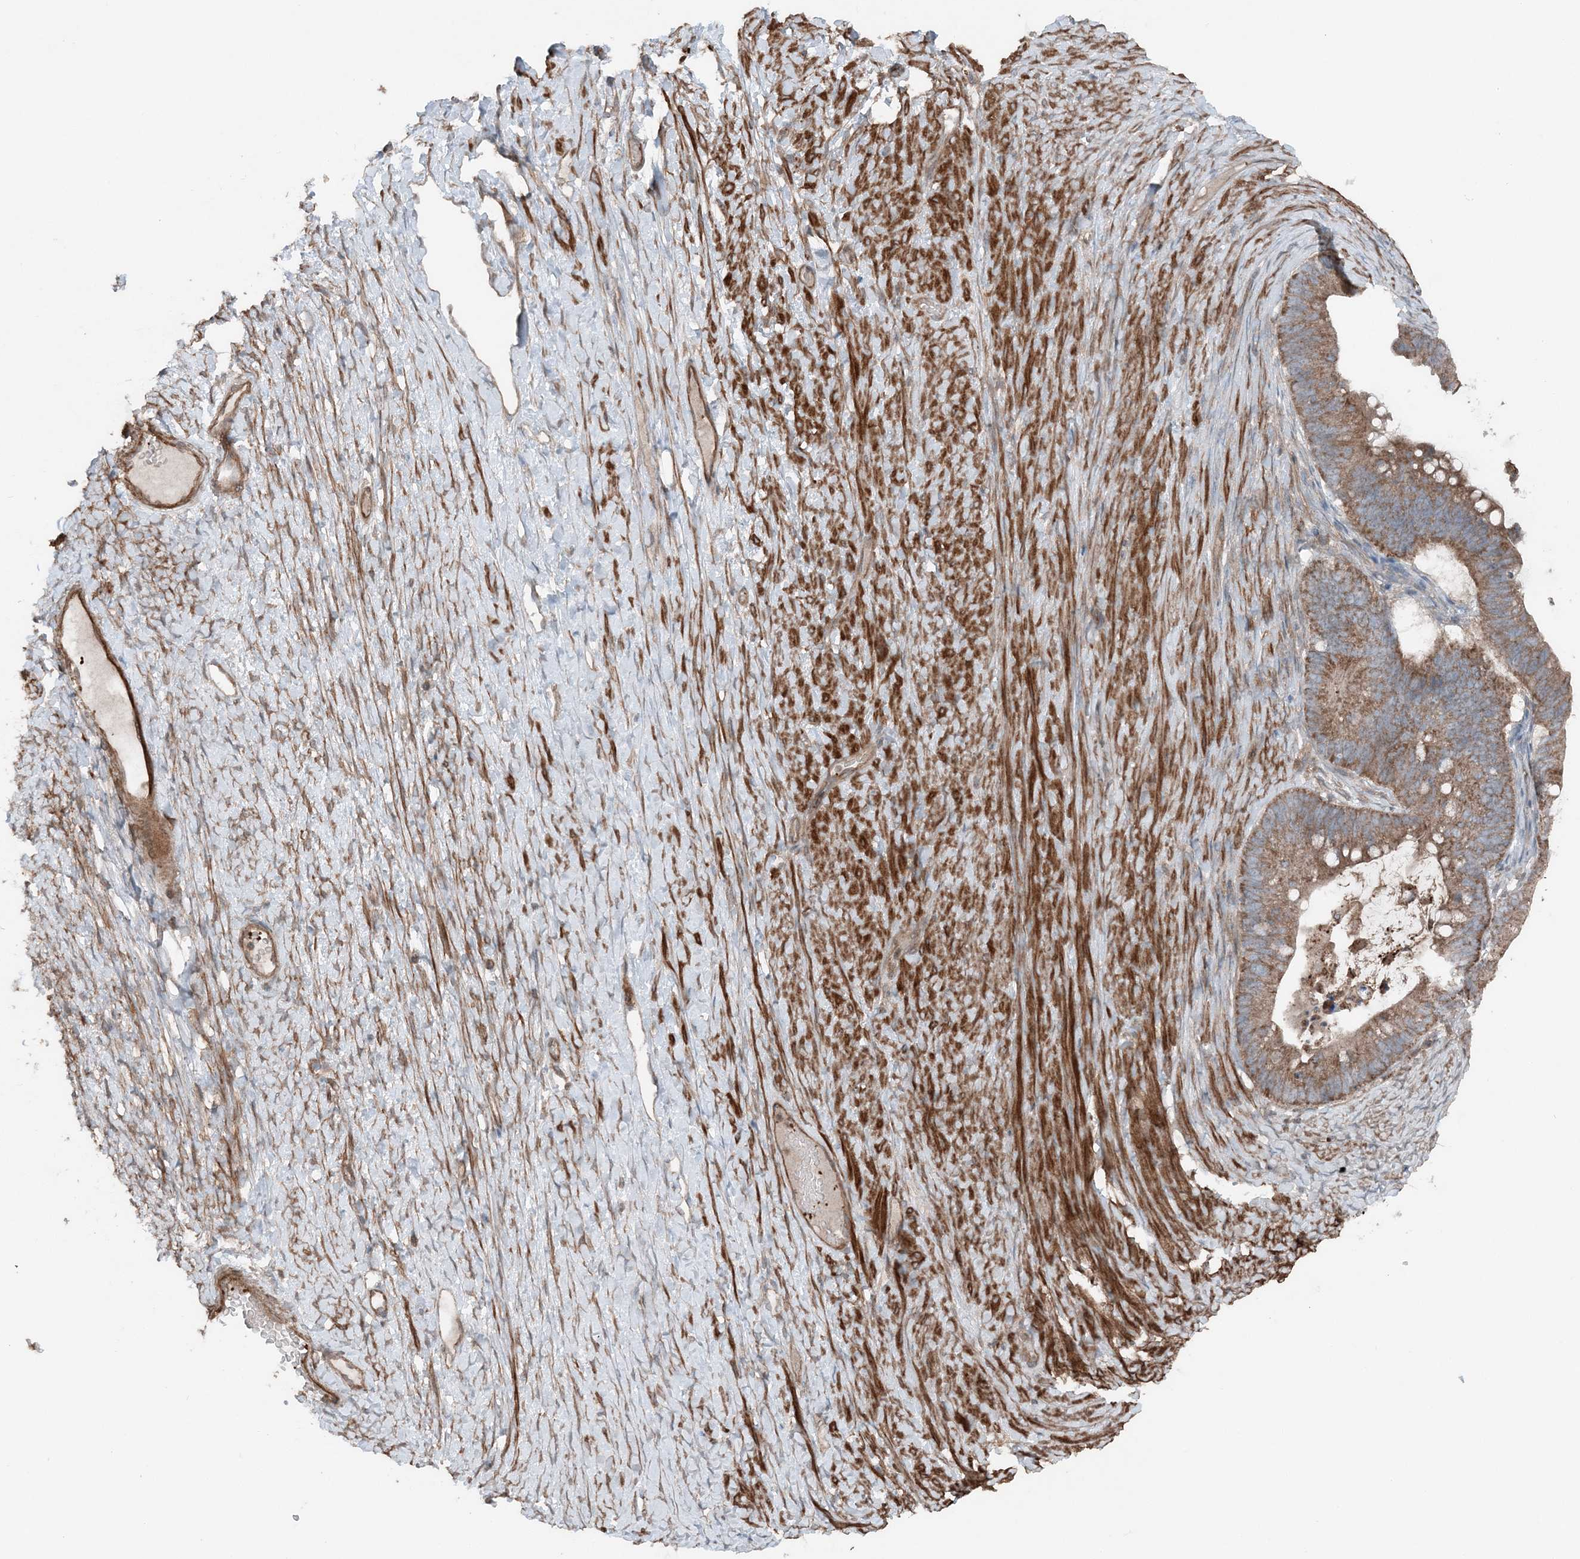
{"staining": {"intensity": "moderate", "quantity": ">75%", "location": "cytoplasmic/membranous"}, "tissue": "ovarian cancer", "cell_type": "Tumor cells", "image_type": "cancer", "snomed": [{"axis": "morphology", "description": "Cystadenocarcinoma, mucinous, NOS"}, {"axis": "topography", "description": "Ovary"}], "caption": "Approximately >75% of tumor cells in human mucinous cystadenocarcinoma (ovarian) reveal moderate cytoplasmic/membranous protein staining as visualized by brown immunohistochemical staining.", "gene": "KY", "patient": {"sex": "female", "age": 61}}